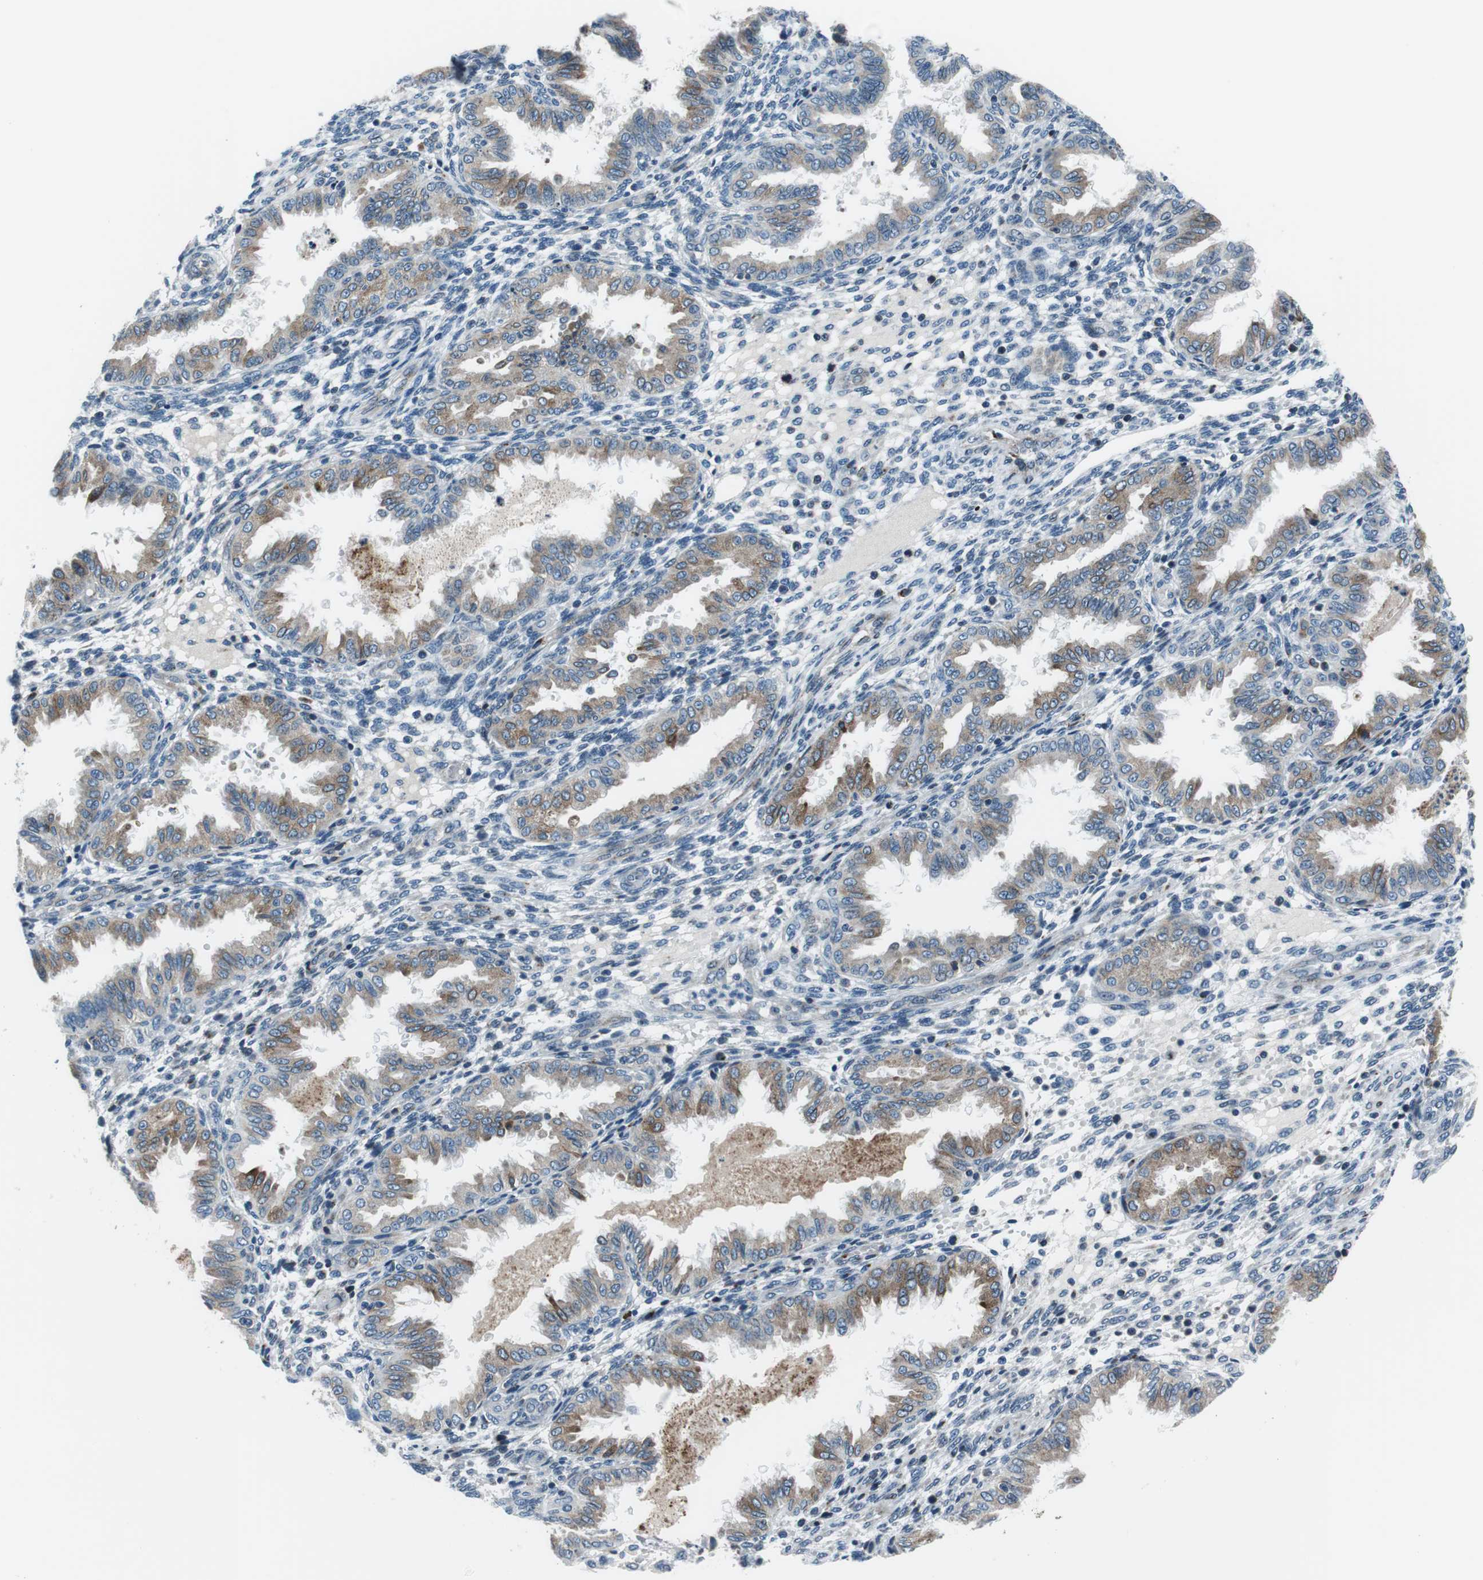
{"staining": {"intensity": "negative", "quantity": "none", "location": "none"}, "tissue": "endometrium", "cell_type": "Cells in endometrial stroma", "image_type": "normal", "snomed": [{"axis": "morphology", "description": "Normal tissue, NOS"}, {"axis": "topography", "description": "Endometrium"}], "caption": "High power microscopy micrograph of an immunohistochemistry image of normal endometrium, revealing no significant staining in cells in endometrial stroma.", "gene": "NUCB2", "patient": {"sex": "female", "age": 33}}